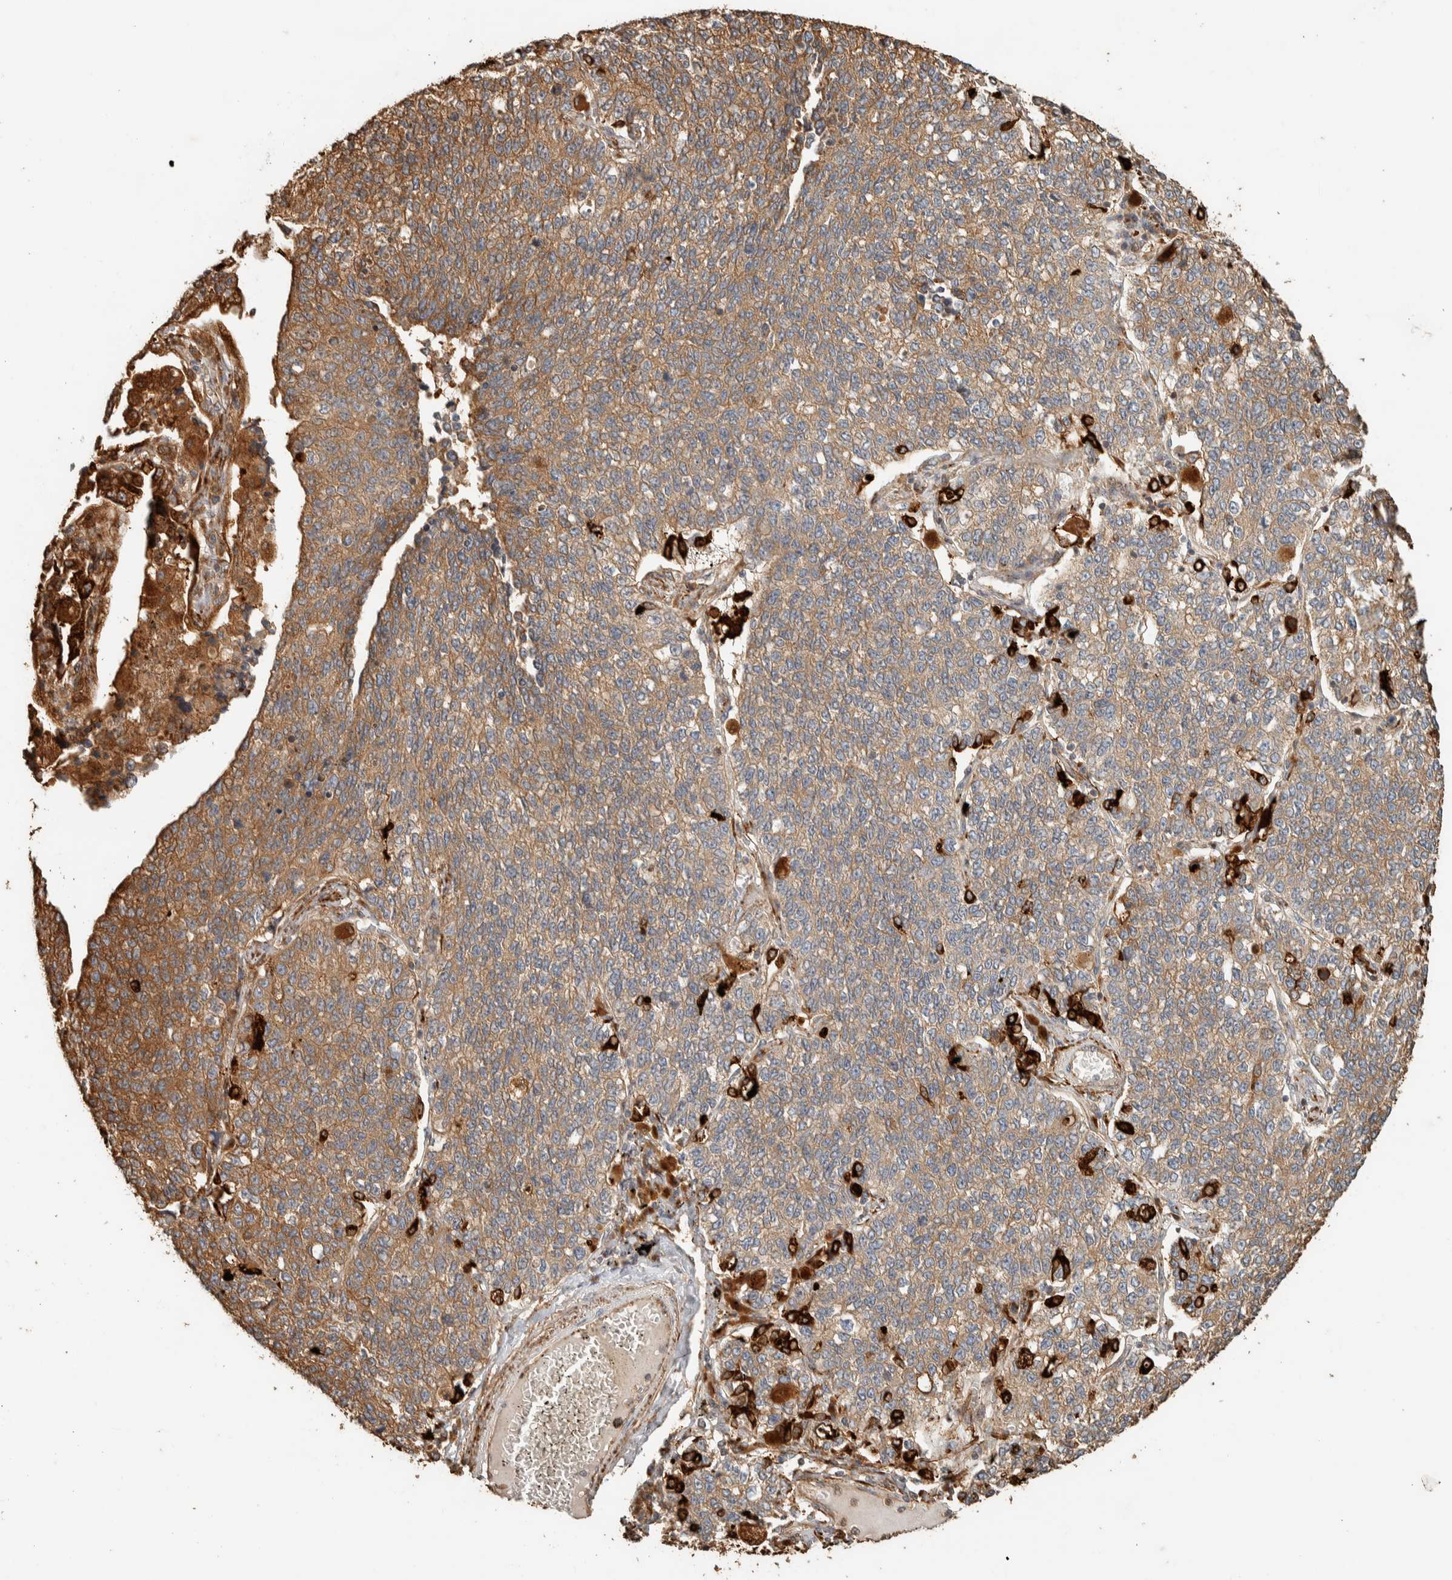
{"staining": {"intensity": "moderate", "quantity": "25%-75%", "location": "cytoplasmic/membranous"}, "tissue": "lung cancer", "cell_type": "Tumor cells", "image_type": "cancer", "snomed": [{"axis": "morphology", "description": "Adenocarcinoma, NOS"}, {"axis": "topography", "description": "Lung"}], "caption": "Protein analysis of adenocarcinoma (lung) tissue reveals moderate cytoplasmic/membranous staining in approximately 25%-75% of tumor cells. (DAB (3,3'-diaminobenzidine) = brown stain, brightfield microscopy at high magnification).", "gene": "EXOC7", "patient": {"sex": "male", "age": 49}}